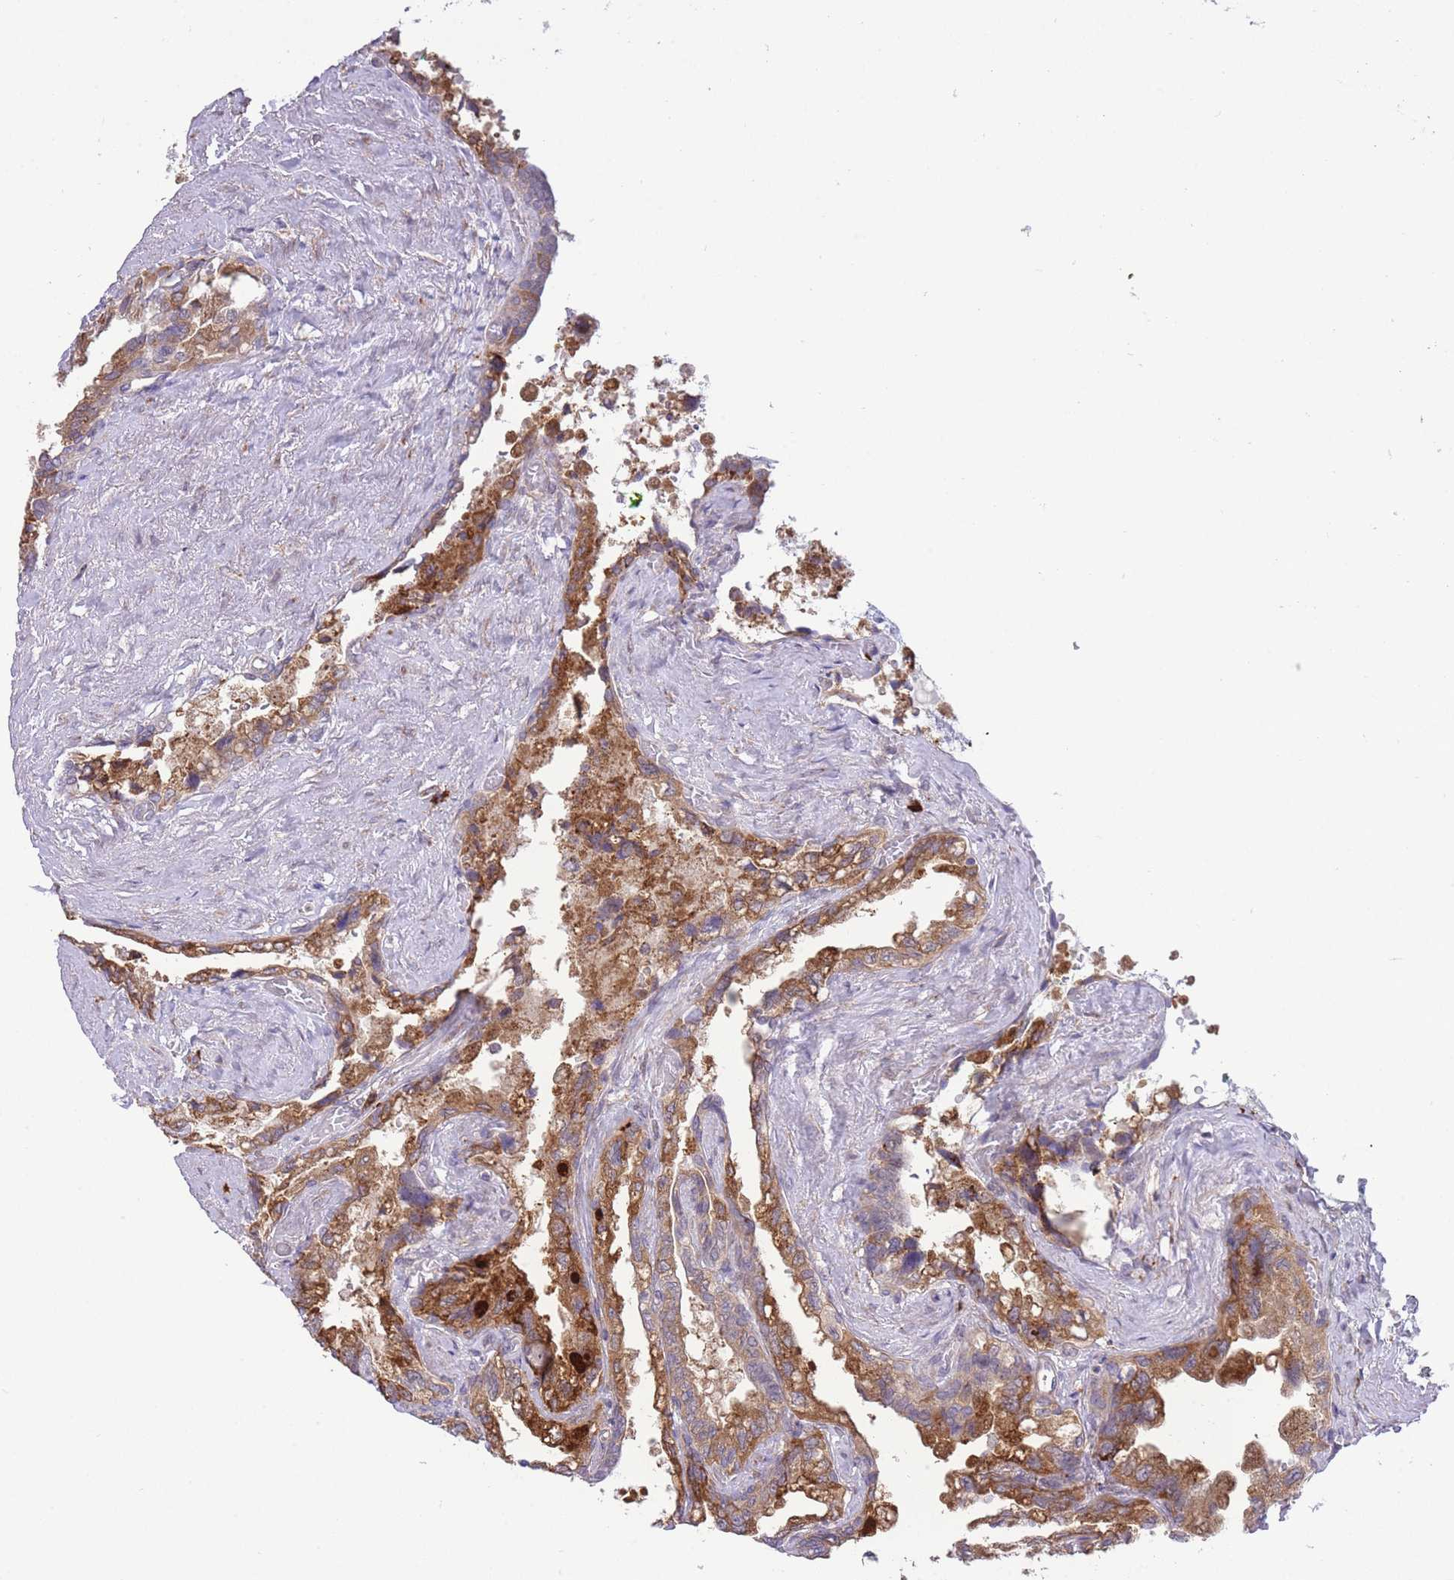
{"staining": {"intensity": "strong", "quantity": ">75%", "location": "cytoplasmic/membranous"}, "tissue": "seminal vesicle", "cell_type": "Glandular cells", "image_type": "normal", "snomed": [{"axis": "morphology", "description": "Normal tissue, NOS"}, {"axis": "topography", "description": "Seminal veicle"}, {"axis": "topography", "description": "Peripheral nerve tissue"}], "caption": "Strong cytoplasmic/membranous protein staining is identified in approximately >75% of glandular cells in seminal vesicle. The protein is stained brown, and the nuclei are stained in blue (DAB (3,3'-diaminobenzidine) IHC with brightfield microscopy, high magnification).", "gene": "EXOSC8", "patient": {"sex": "male", "age": 60}}